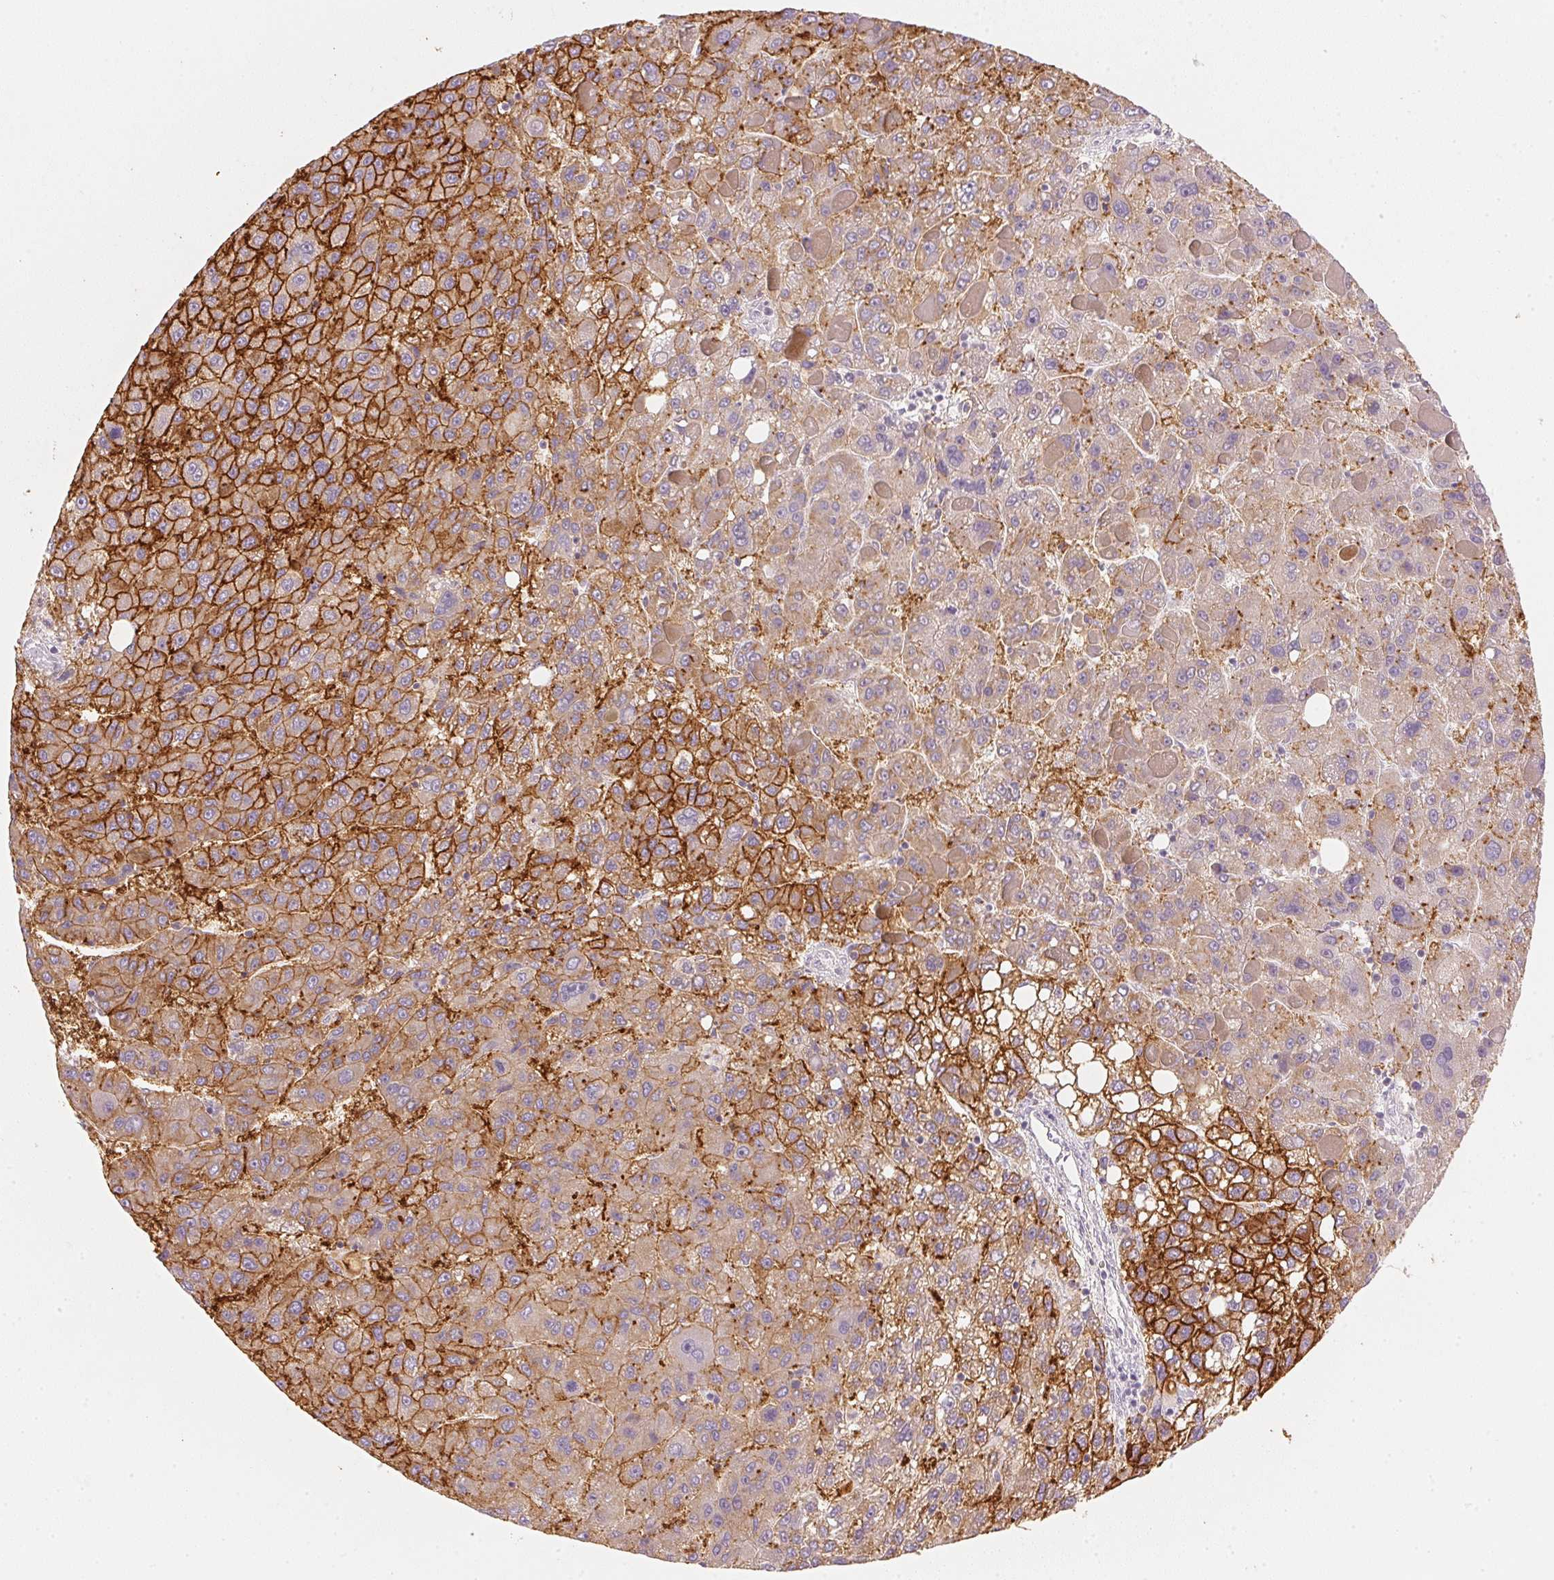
{"staining": {"intensity": "strong", "quantity": "25%-75%", "location": "cytoplasmic/membranous"}, "tissue": "liver cancer", "cell_type": "Tumor cells", "image_type": "cancer", "snomed": [{"axis": "morphology", "description": "Carcinoma, Hepatocellular, NOS"}, {"axis": "topography", "description": "Liver"}], "caption": "Liver cancer (hepatocellular carcinoma) stained with IHC shows strong cytoplasmic/membranous staining in about 25%-75% of tumor cells.", "gene": "RMDN2", "patient": {"sex": "female", "age": 82}}